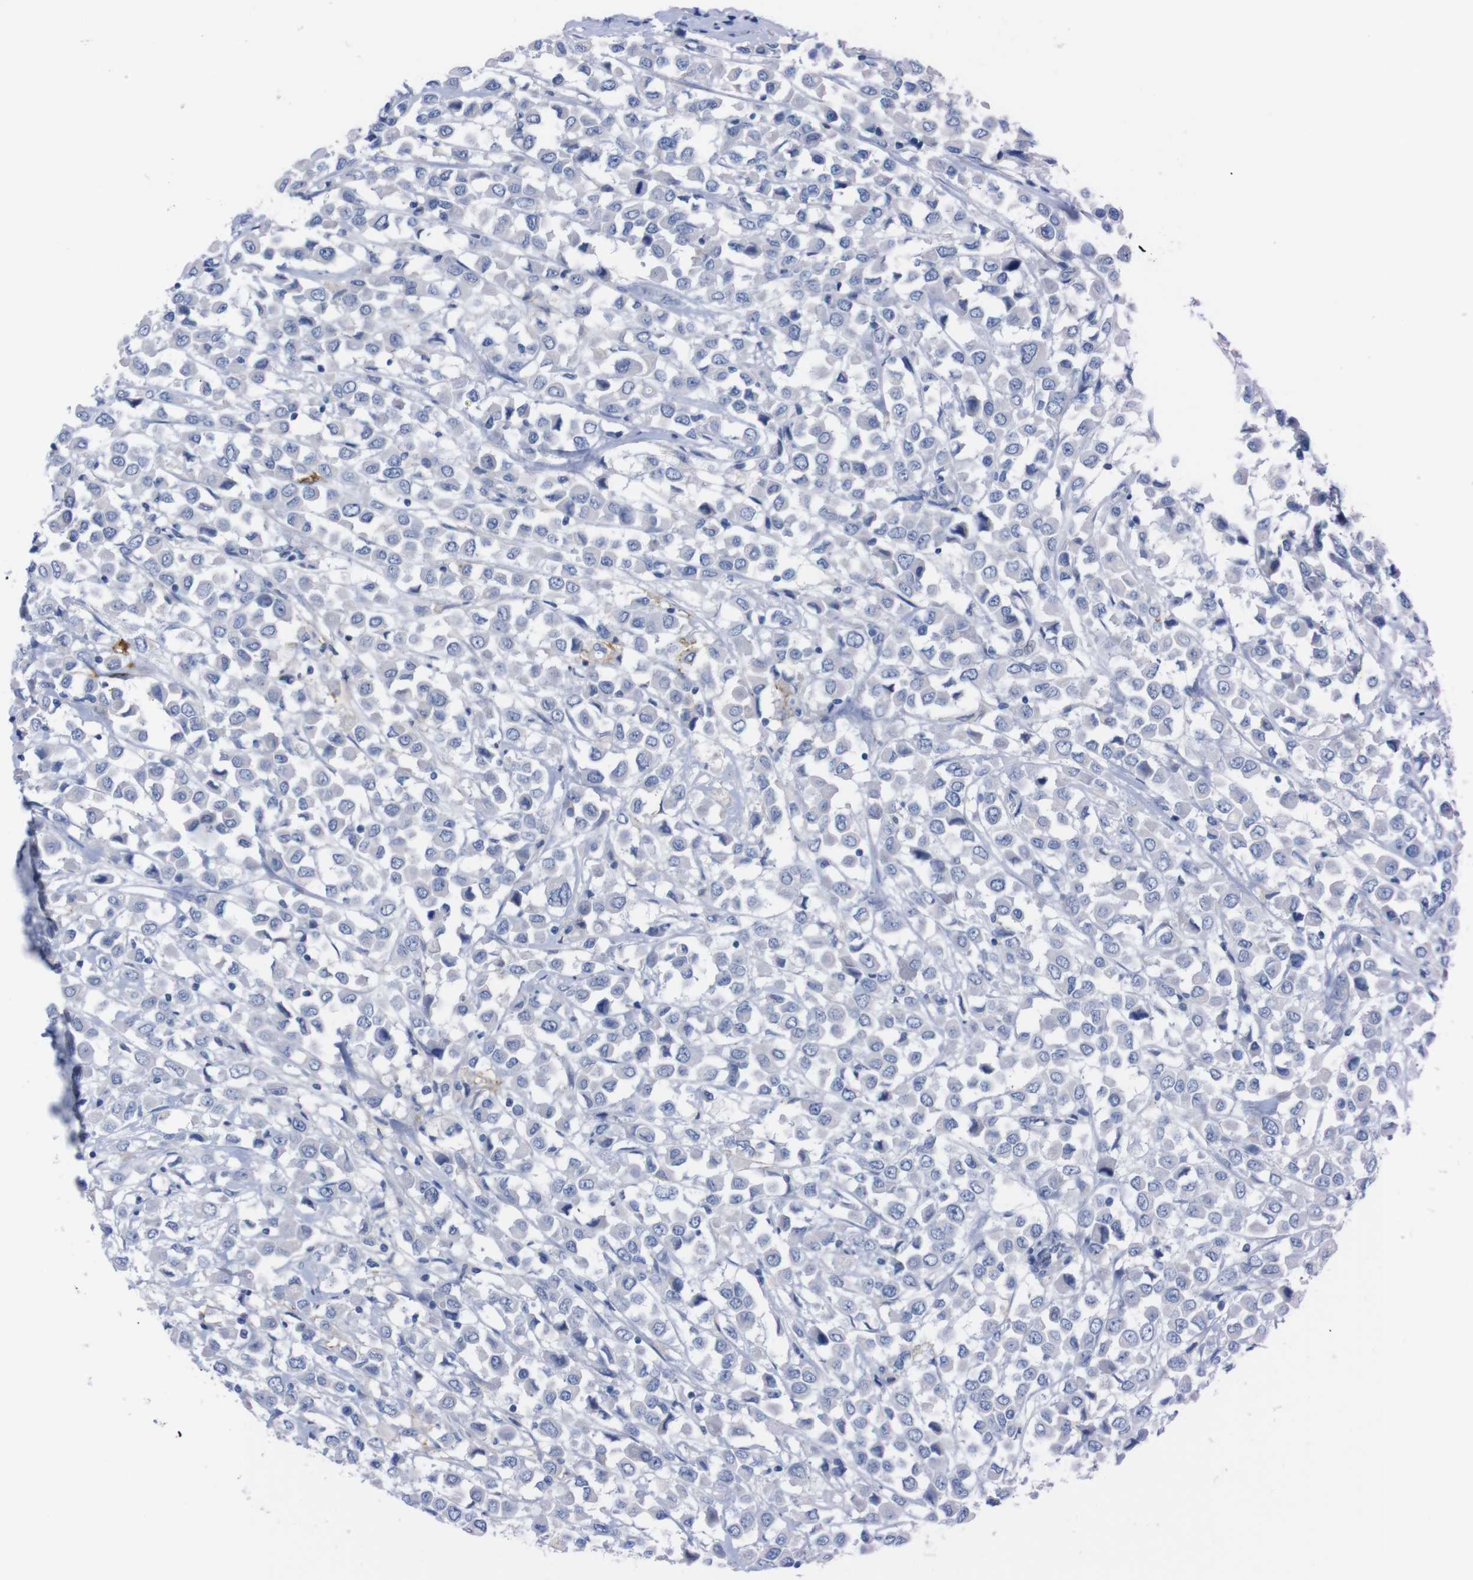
{"staining": {"intensity": "negative", "quantity": "none", "location": "none"}, "tissue": "breast cancer", "cell_type": "Tumor cells", "image_type": "cancer", "snomed": [{"axis": "morphology", "description": "Duct carcinoma"}, {"axis": "topography", "description": "Breast"}], "caption": "IHC photomicrograph of breast cancer (infiltrating ductal carcinoma) stained for a protein (brown), which shows no staining in tumor cells.", "gene": "TMEM243", "patient": {"sex": "female", "age": 61}}